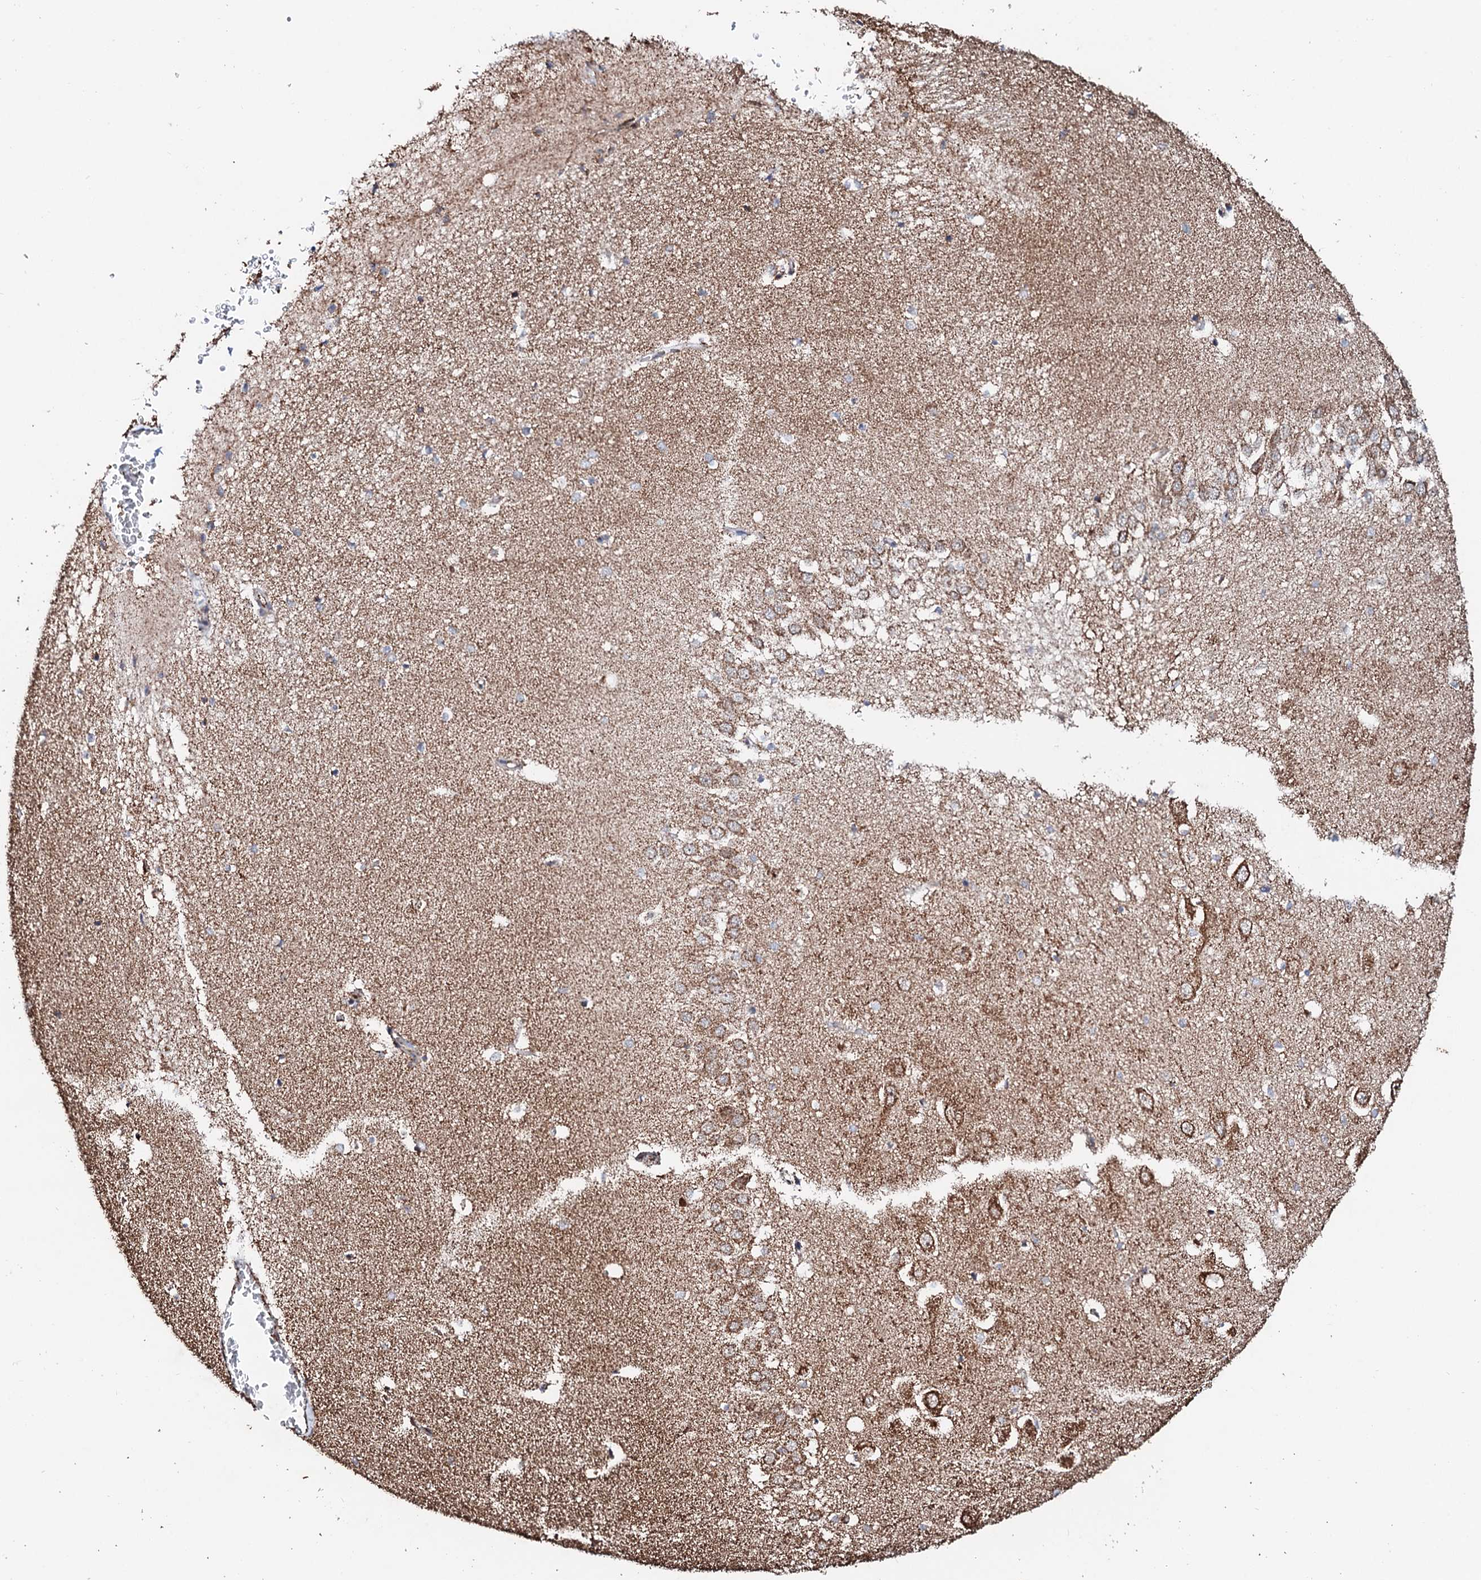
{"staining": {"intensity": "strong", "quantity": "<25%", "location": "cytoplasmic/membranous"}, "tissue": "hippocampus", "cell_type": "Glial cells", "image_type": "normal", "snomed": [{"axis": "morphology", "description": "Normal tissue, NOS"}, {"axis": "topography", "description": "Hippocampus"}], "caption": "An image of human hippocampus stained for a protein demonstrates strong cytoplasmic/membranous brown staining in glial cells.", "gene": "SECISBP2L", "patient": {"sex": "female", "age": 64}}